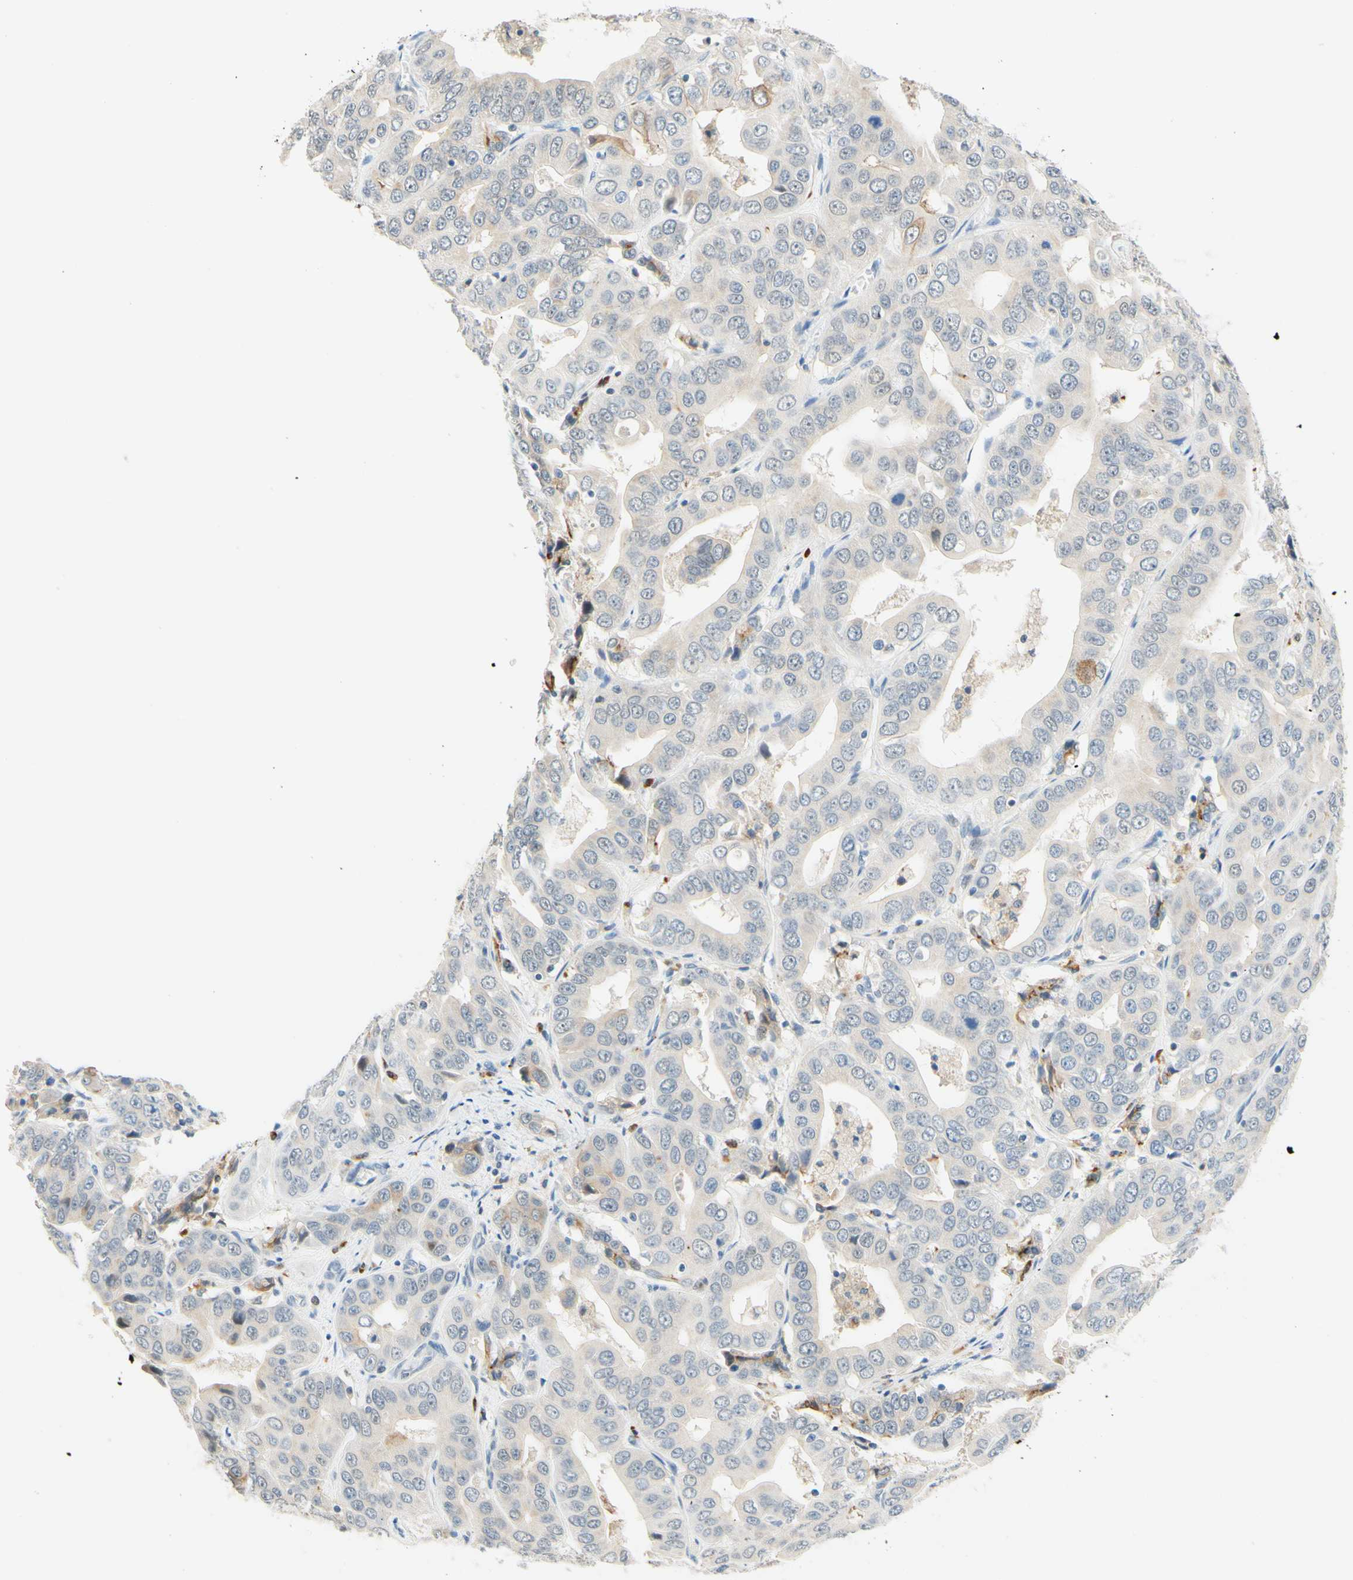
{"staining": {"intensity": "negative", "quantity": "none", "location": "none"}, "tissue": "liver cancer", "cell_type": "Tumor cells", "image_type": "cancer", "snomed": [{"axis": "morphology", "description": "Cholangiocarcinoma"}, {"axis": "topography", "description": "Liver"}], "caption": "The image demonstrates no staining of tumor cells in liver cancer. (DAB IHC with hematoxylin counter stain).", "gene": "TREM2", "patient": {"sex": "female", "age": 52}}